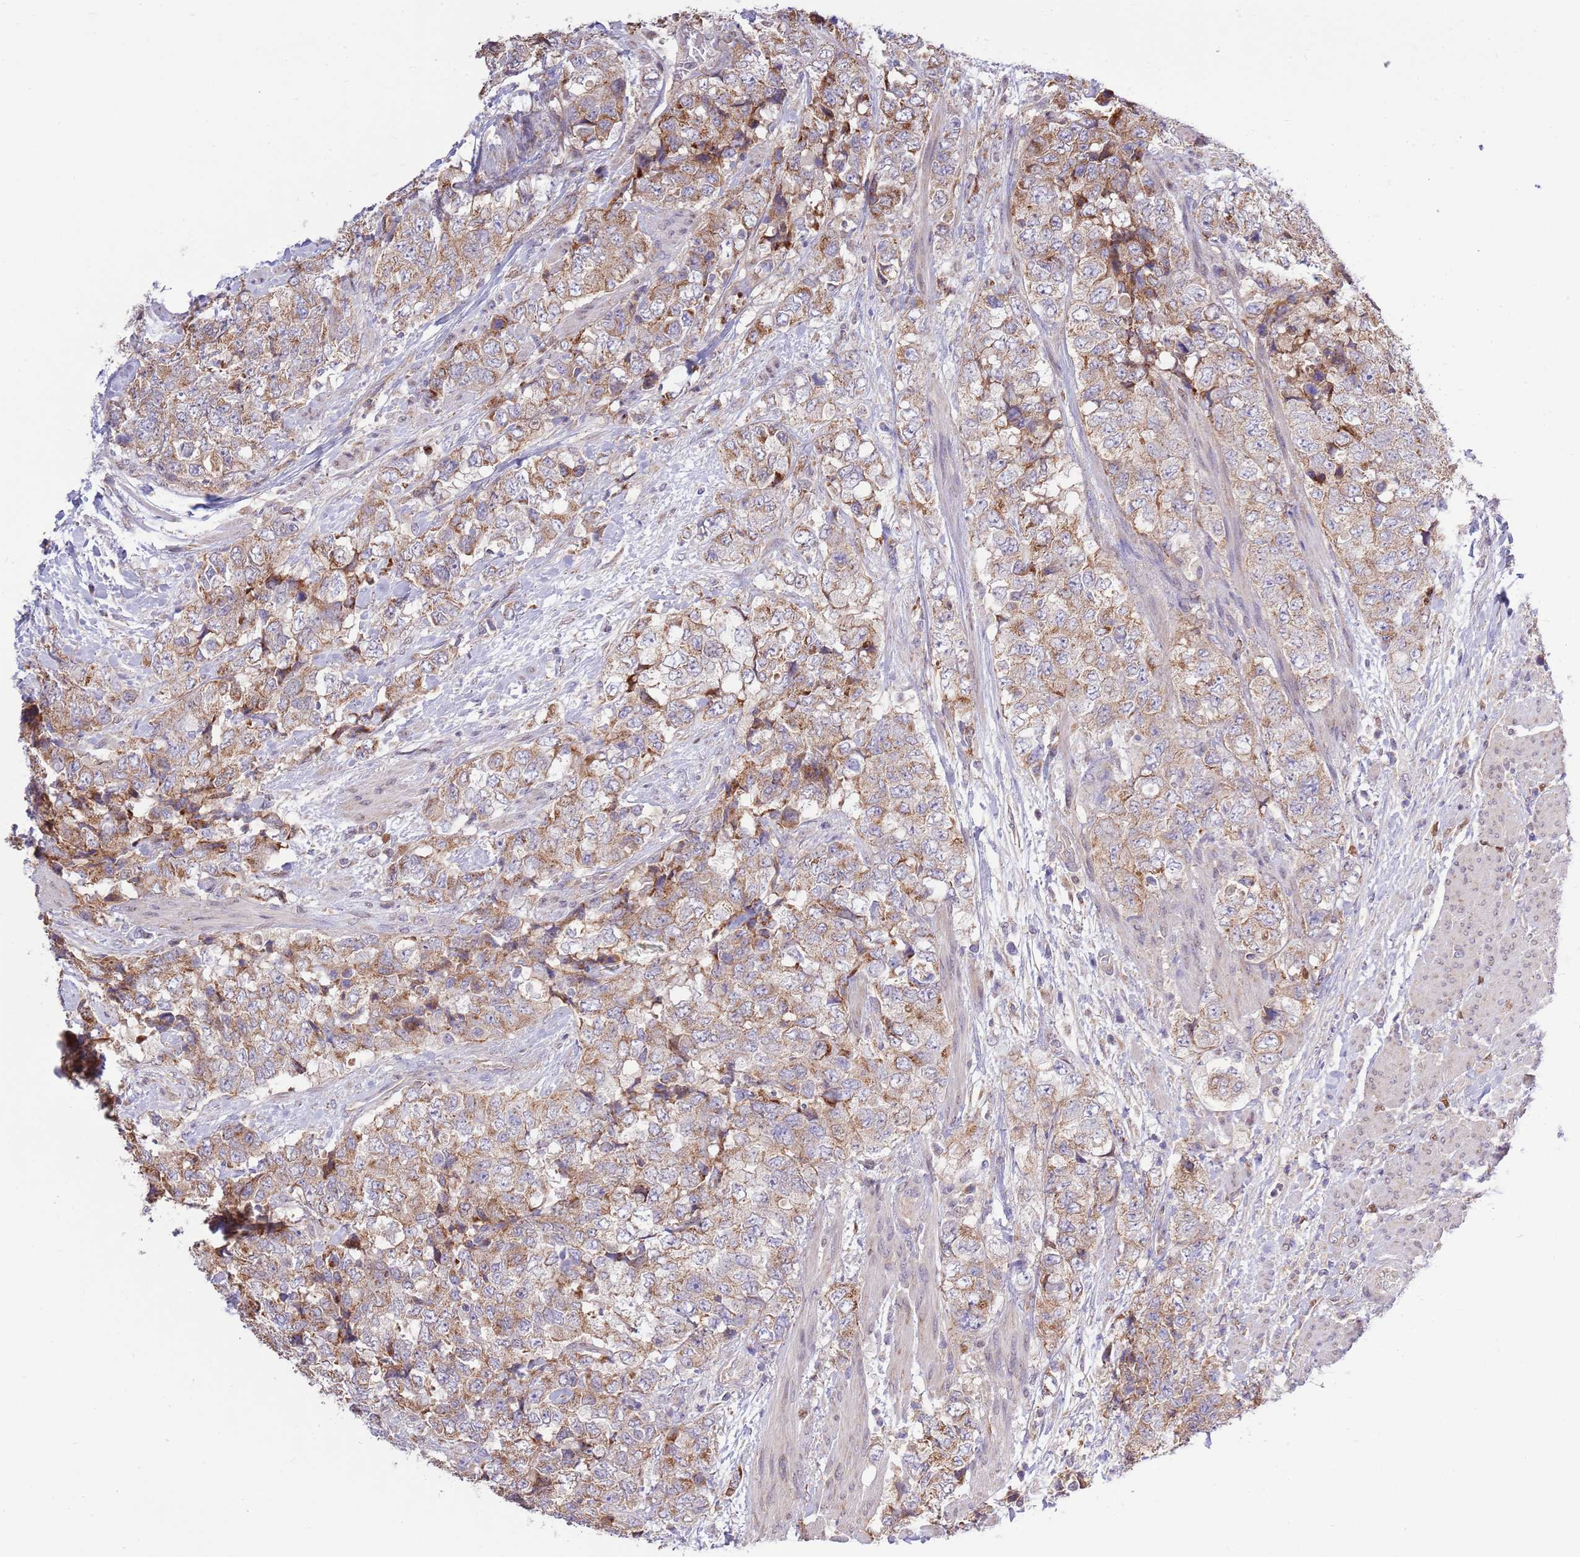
{"staining": {"intensity": "moderate", "quantity": ">75%", "location": "cytoplasmic/membranous"}, "tissue": "urothelial cancer", "cell_type": "Tumor cells", "image_type": "cancer", "snomed": [{"axis": "morphology", "description": "Urothelial carcinoma, High grade"}, {"axis": "topography", "description": "Urinary bladder"}], "caption": "Immunohistochemical staining of urothelial carcinoma (high-grade) reveals medium levels of moderate cytoplasmic/membranous protein staining in approximately >75% of tumor cells. (Brightfield microscopy of DAB IHC at high magnification).", "gene": "ARL2BP", "patient": {"sex": "female", "age": 78}}